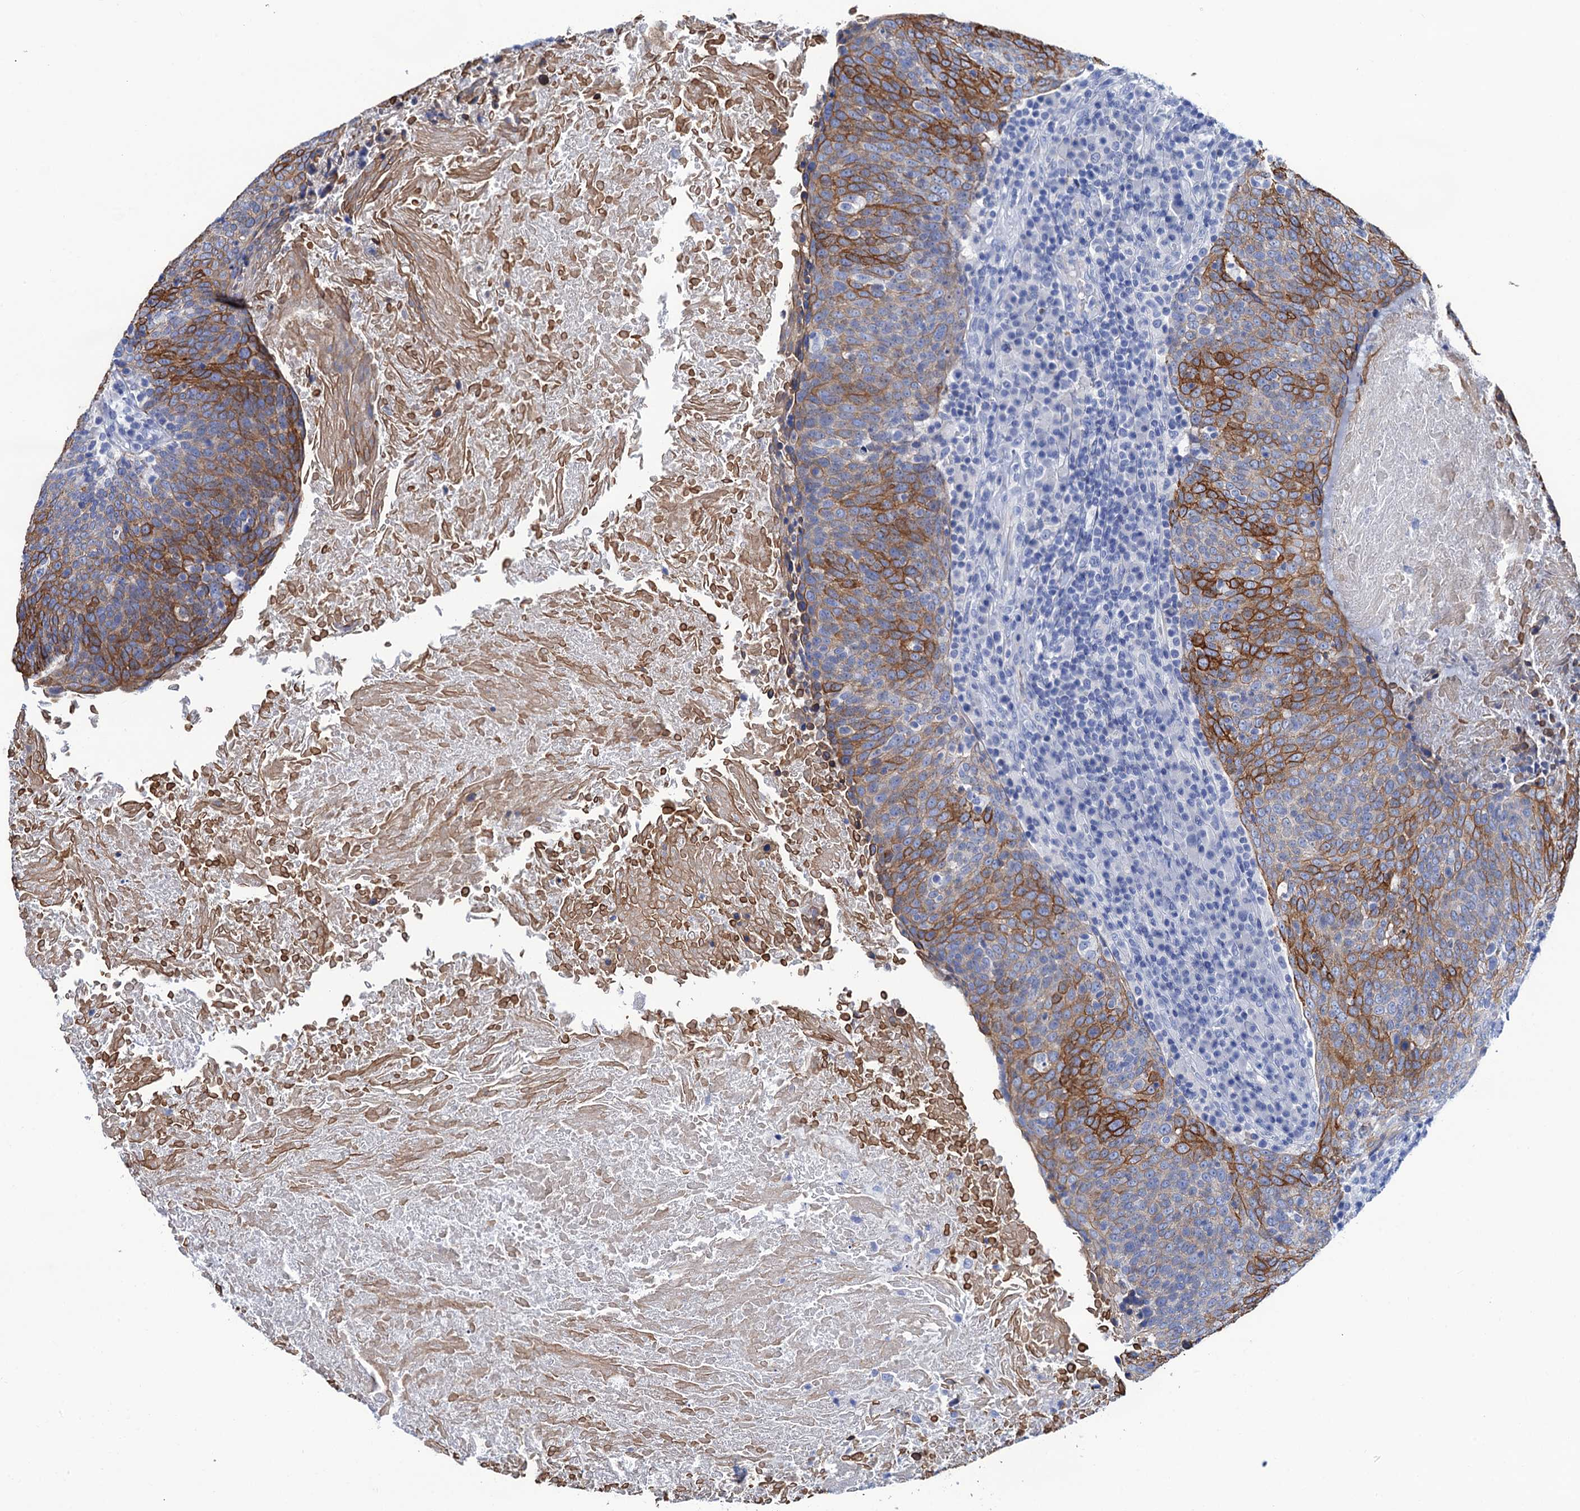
{"staining": {"intensity": "moderate", "quantity": ">75%", "location": "cytoplasmic/membranous"}, "tissue": "head and neck cancer", "cell_type": "Tumor cells", "image_type": "cancer", "snomed": [{"axis": "morphology", "description": "Squamous cell carcinoma, NOS"}, {"axis": "morphology", "description": "Squamous cell carcinoma, metastatic, NOS"}, {"axis": "topography", "description": "Lymph node"}, {"axis": "topography", "description": "Head-Neck"}], "caption": "Immunohistochemistry (IHC) micrograph of neoplastic tissue: head and neck cancer stained using IHC displays medium levels of moderate protein expression localized specifically in the cytoplasmic/membranous of tumor cells, appearing as a cytoplasmic/membranous brown color.", "gene": "RAB3IP", "patient": {"sex": "male", "age": 62}}